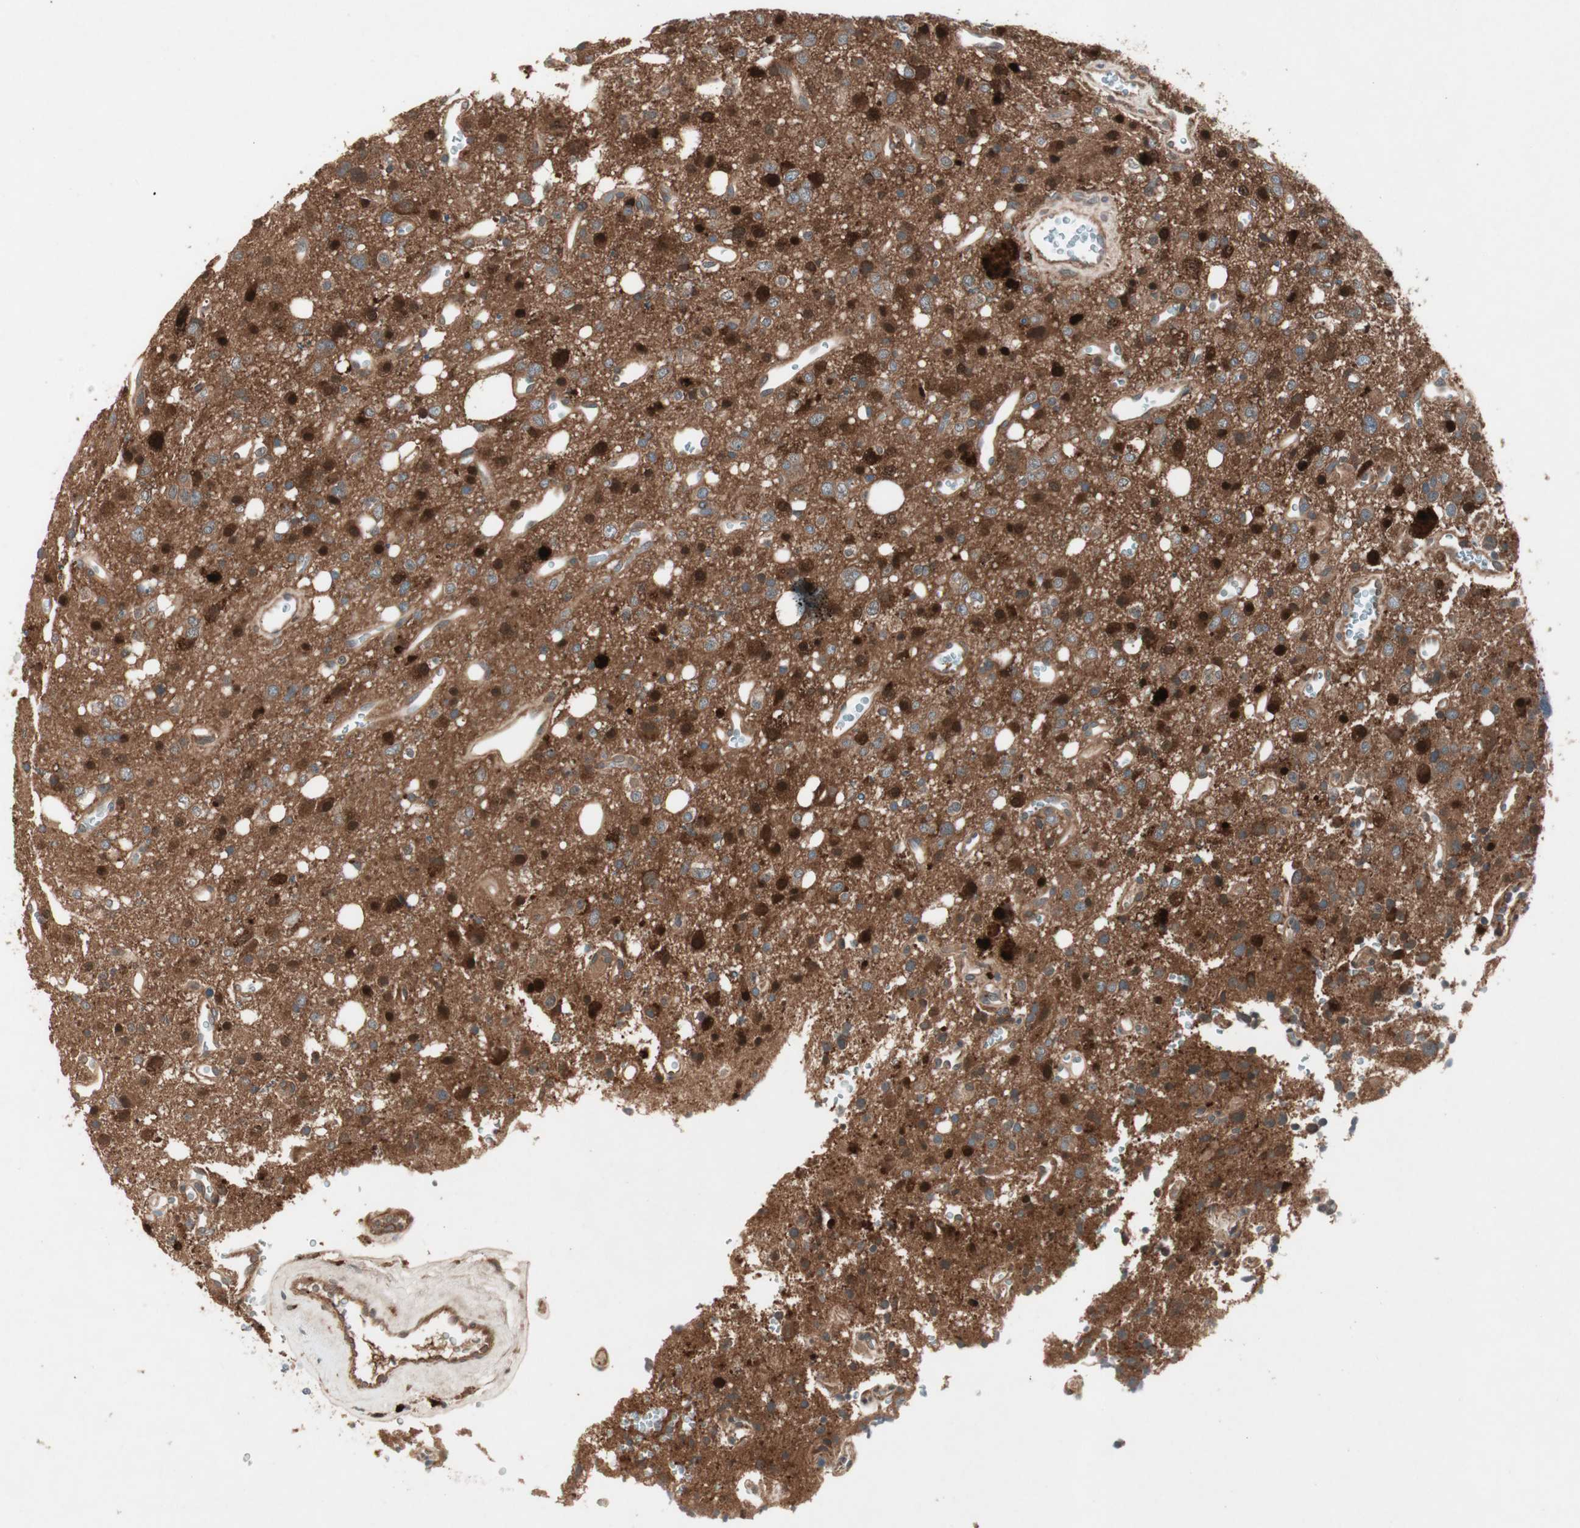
{"staining": {"intensity": "strong", "quantity": ">75%", "location": "cytoplasmic/membranous"}, "tissue": "glioma", "cell_type": "Tumor cells", "image_type": "cancer", "snomed": [{"axis": "morphology", "description": "Glioma, malignant, High grade"}, {"axis": "topography", "description": "Brain"}], "caption": "An image of malignant glioma (high-grade) stained for a protein demonstrates strong cytoplasmic/membranous brown staining in tumor cells.", "gene": "SDSL", "patient": {"sex": "male", "age": 47}}